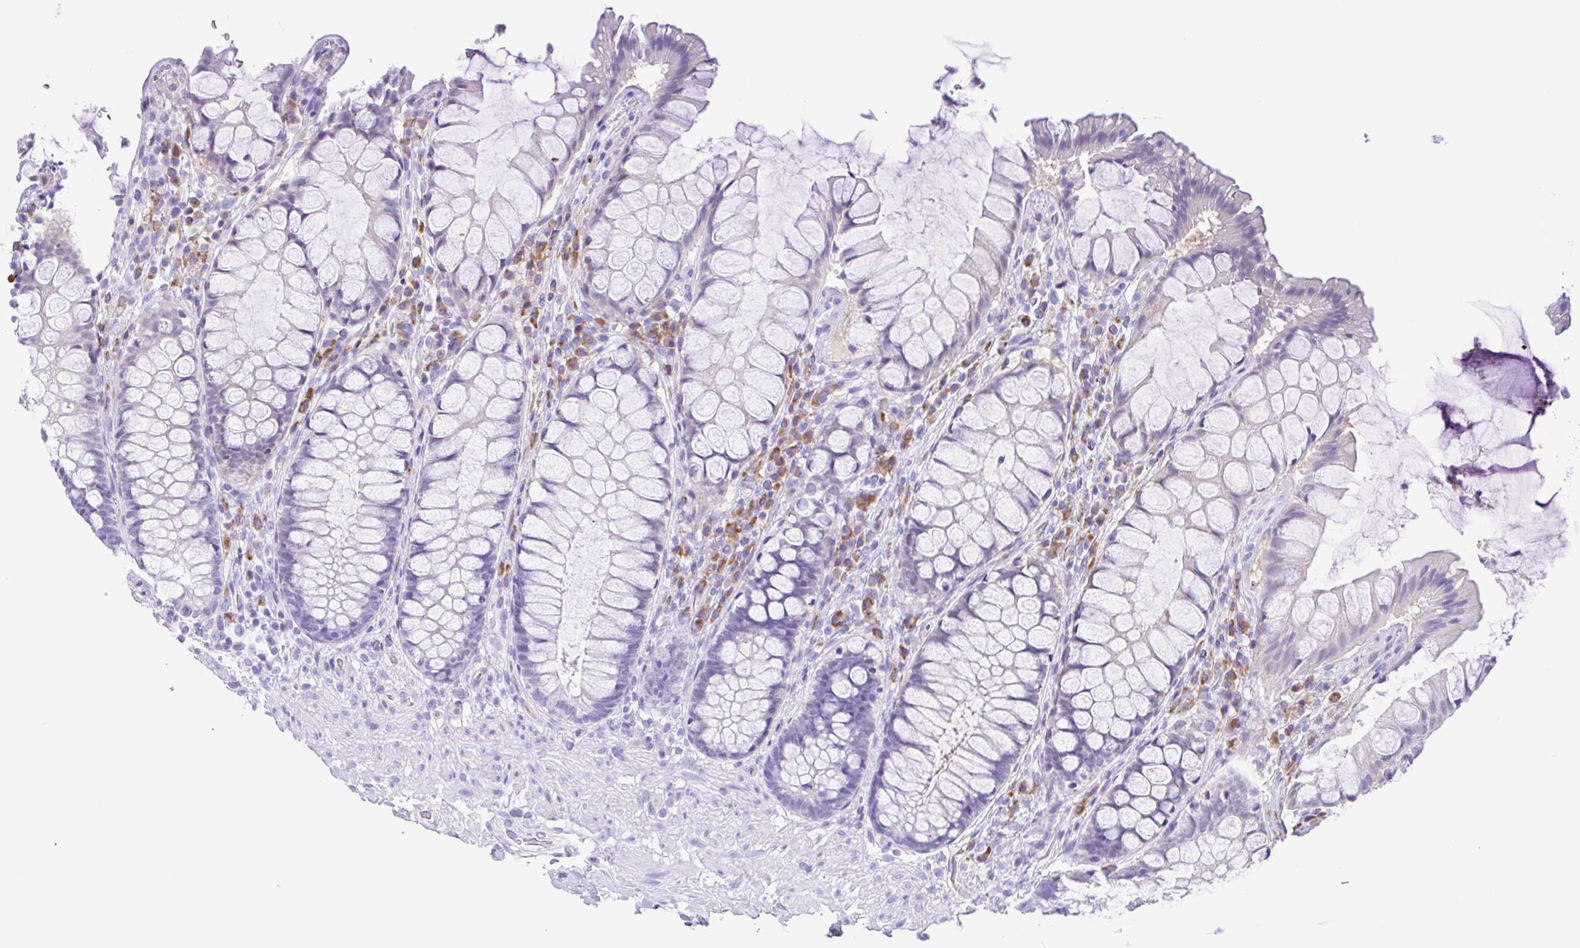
{"staining": {"intensity": "weak", "quantity": "<25%", "location": "cytoplasmic/membranous"}, "tissue": "rectum", "cell_type": "Glandular cells", "image_type": "normal", "snomed": [{"axis": "morphology", "description": "Normal tissue, NOS"}, {"axis": "topography", "description": "Rectum"}], "caption": "A photomicrograph of rectum stained for a protein reveals no brown staining in glandular cells. (DAB (3,3'-diaminobenzidine) IHC, high magnification).", "gene": "GPR17", "patient": {"sex": "female", "age": 58}}